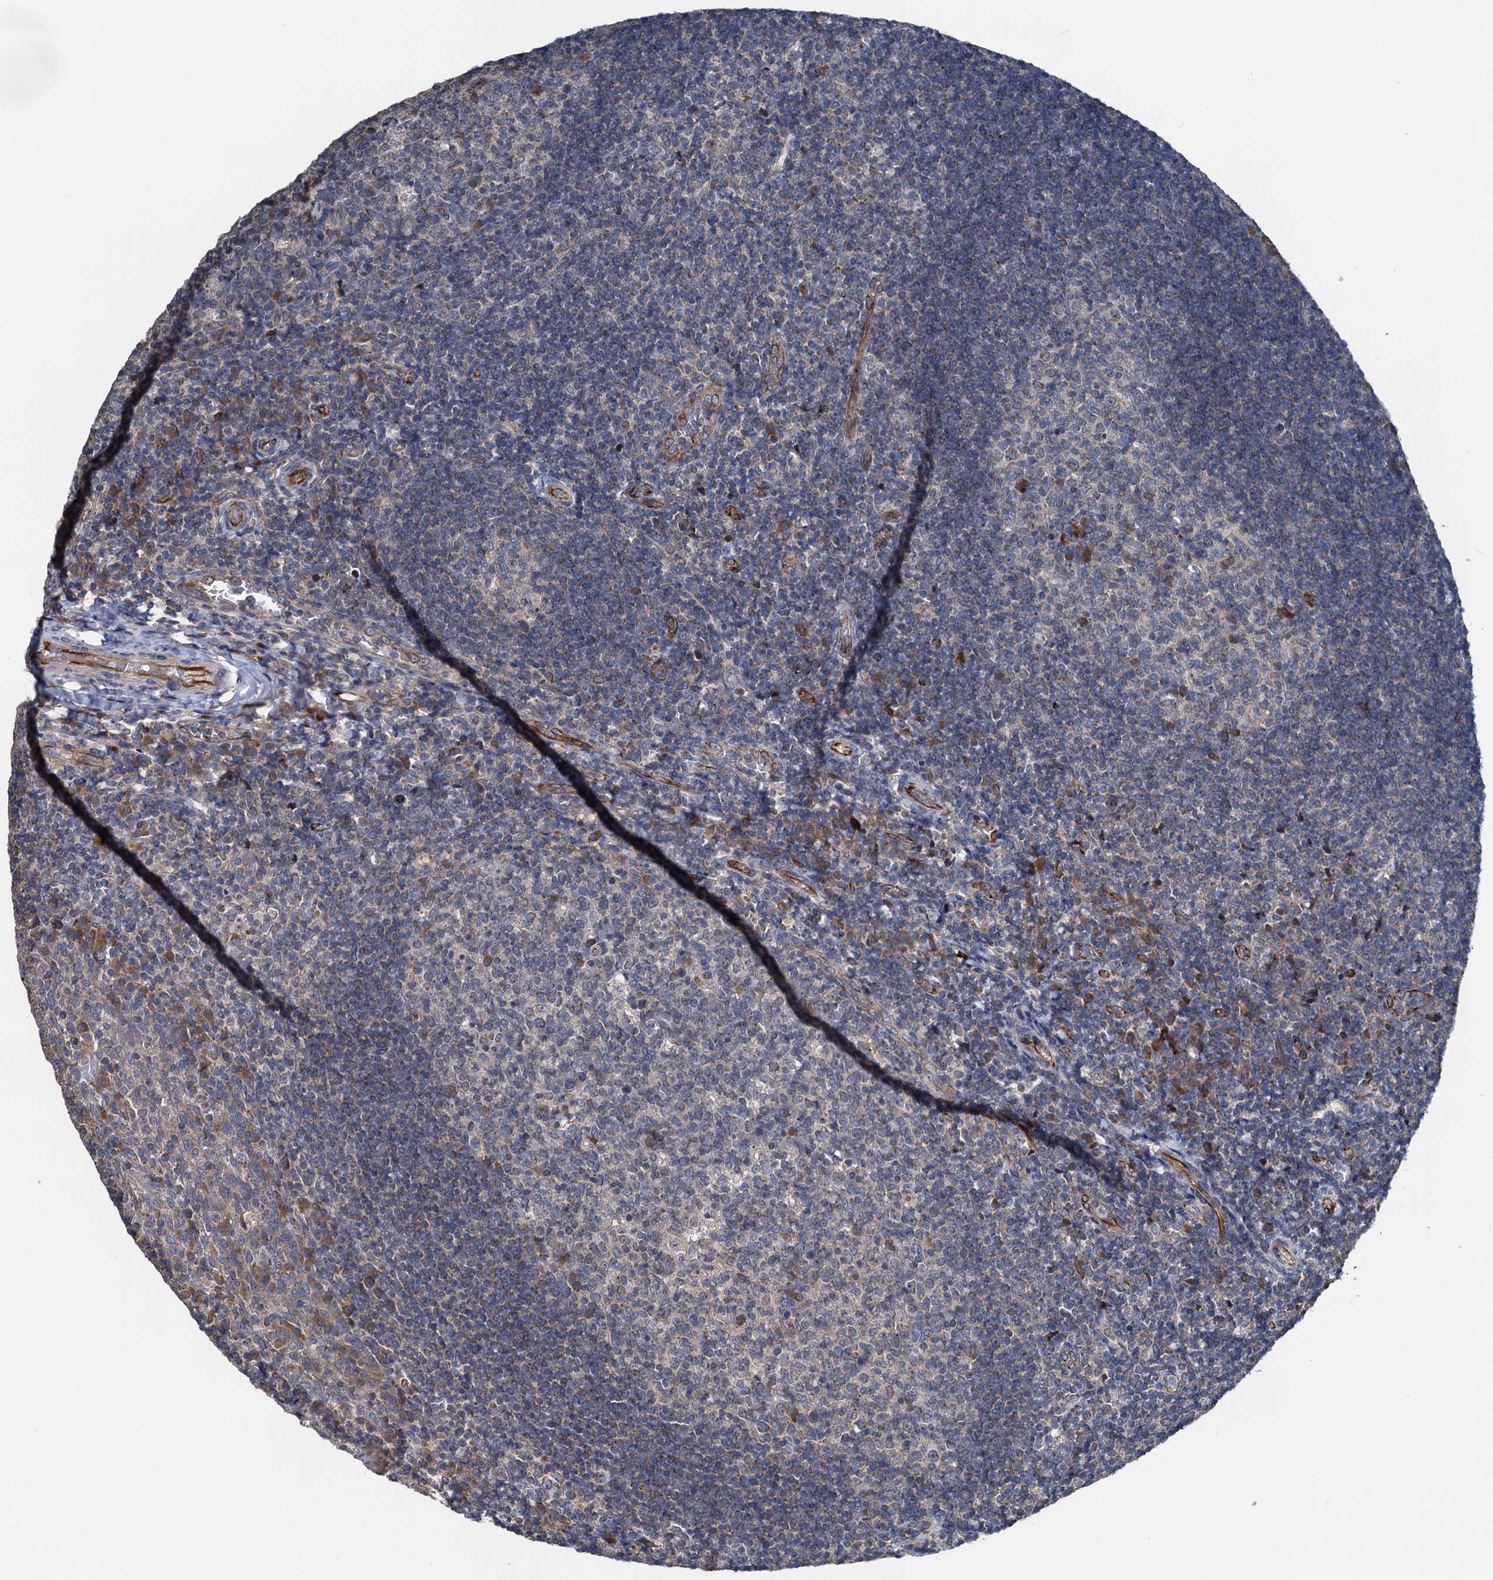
{"staining": {"intensity": "moderate", "quantity": "<25%", "location": "cytoplasmic/membranous"}, "tissue": "tonsil", "cell_type": "Germinal center cells", "image_type": "normal", "snomed": [{"axis": "morphology", "description": "Normal tissue, NOS"}, {"axis": "topography", "description": "Tonsil"}], "caption": "Tonsil stained for a protein (brown) shows moderate cytoplasmic/membranous positive positivity in approximately <25% of germinal center cells.", "gene": "ELAC1", "patient": {"sex": "female", "age": 10}}